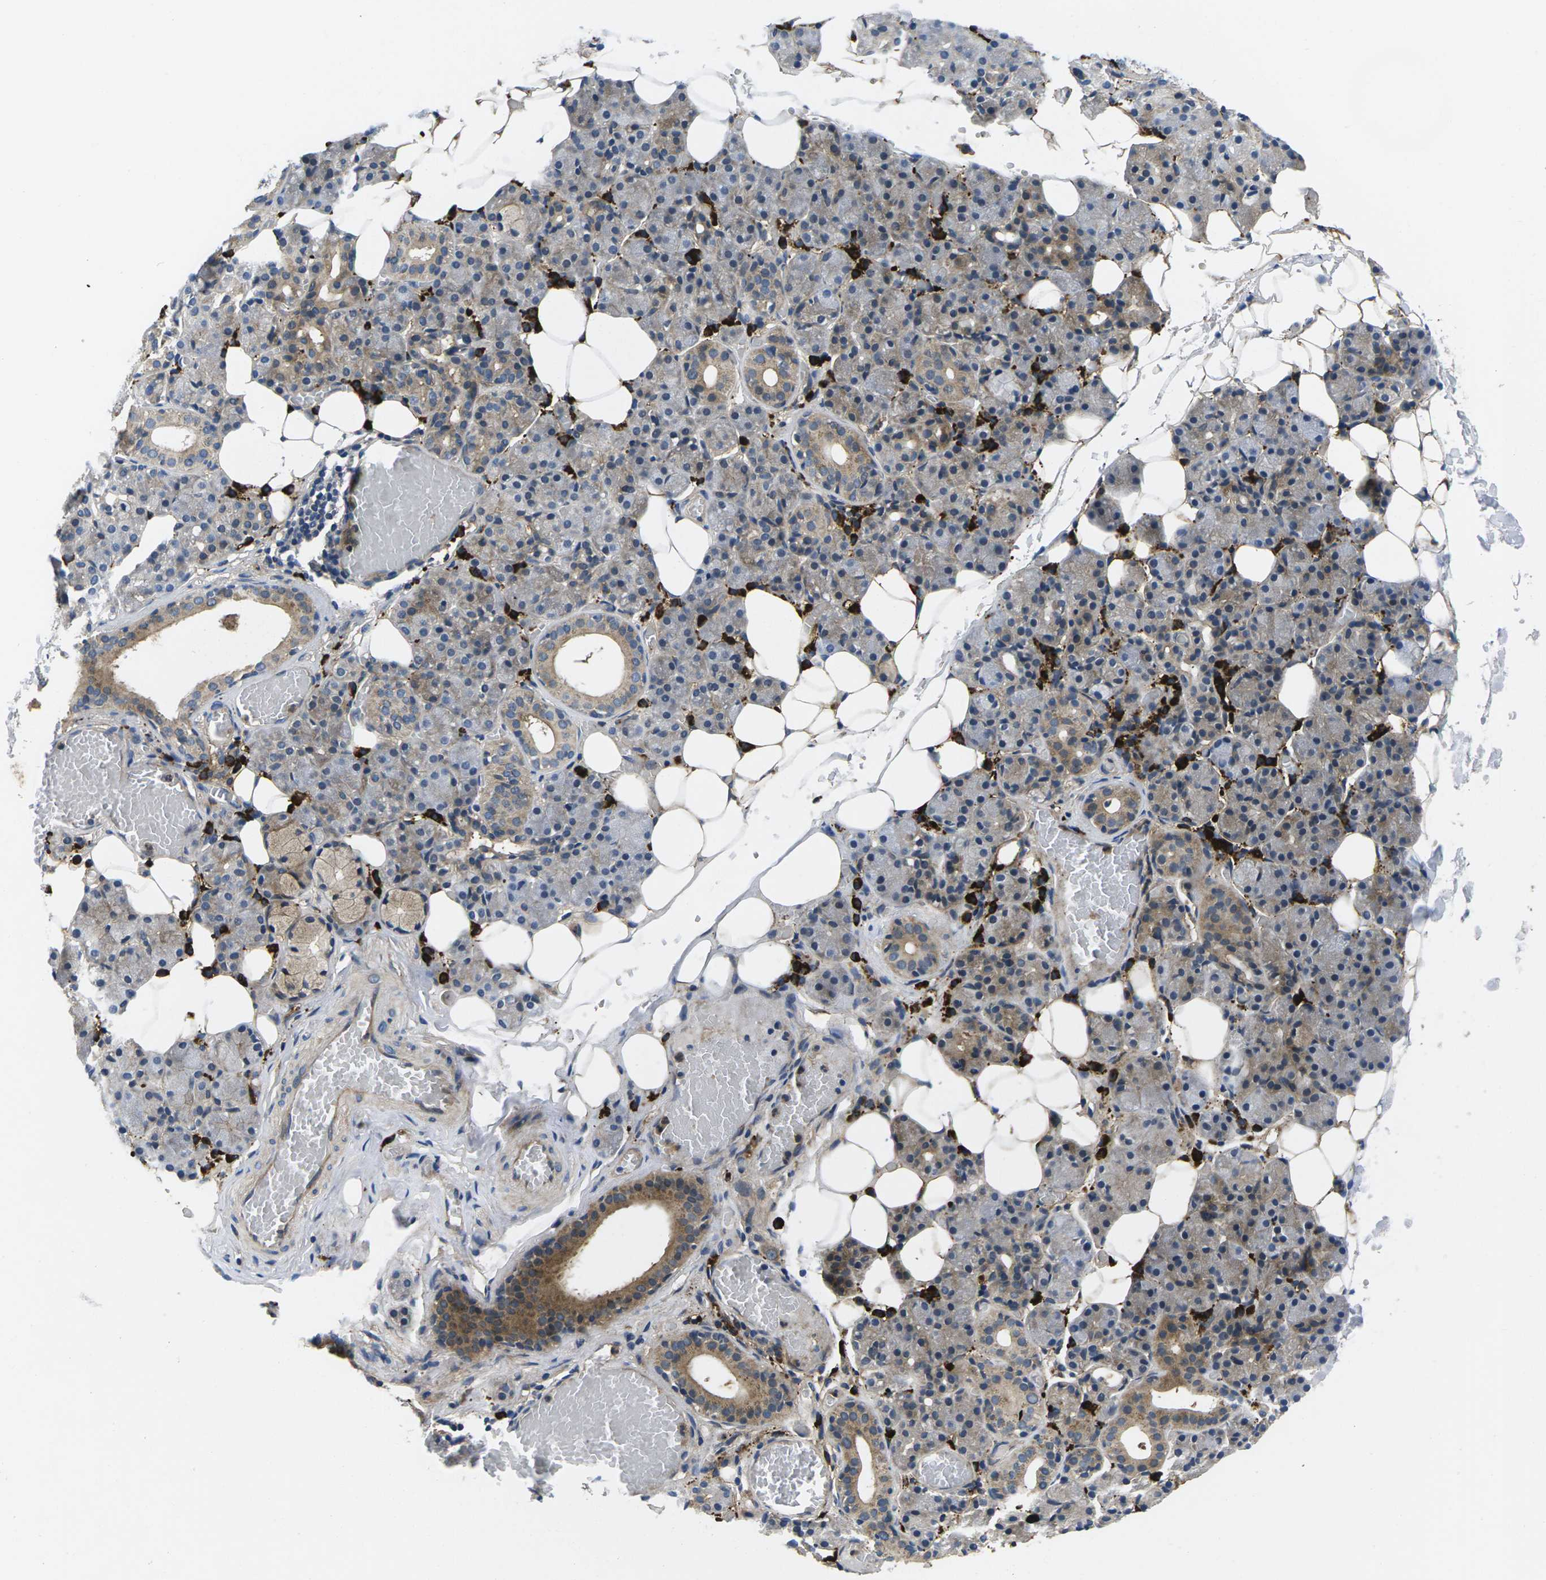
{"staining": {"intensity": "moderate", "quantity": "<25%", "location": "cytoplasmic/membranous"}, "tissue": "salivary gland", "cell_type": "Glandular cells", "image_type": "normal", "snomed": [{"axis": "morphology", "description": "Normal tissue, NOS"}, {"axis": "topography", "description": "Salivary gland"}], "caption": "IHC image of normal human salivary gland stained for a protein (brown), which displays low levels of moderate cytoplasmic/membranous staining in approximately <25% of glandular cells.", "gene": "PLCE1", "patient": {"sex": "male", "age": 63}}